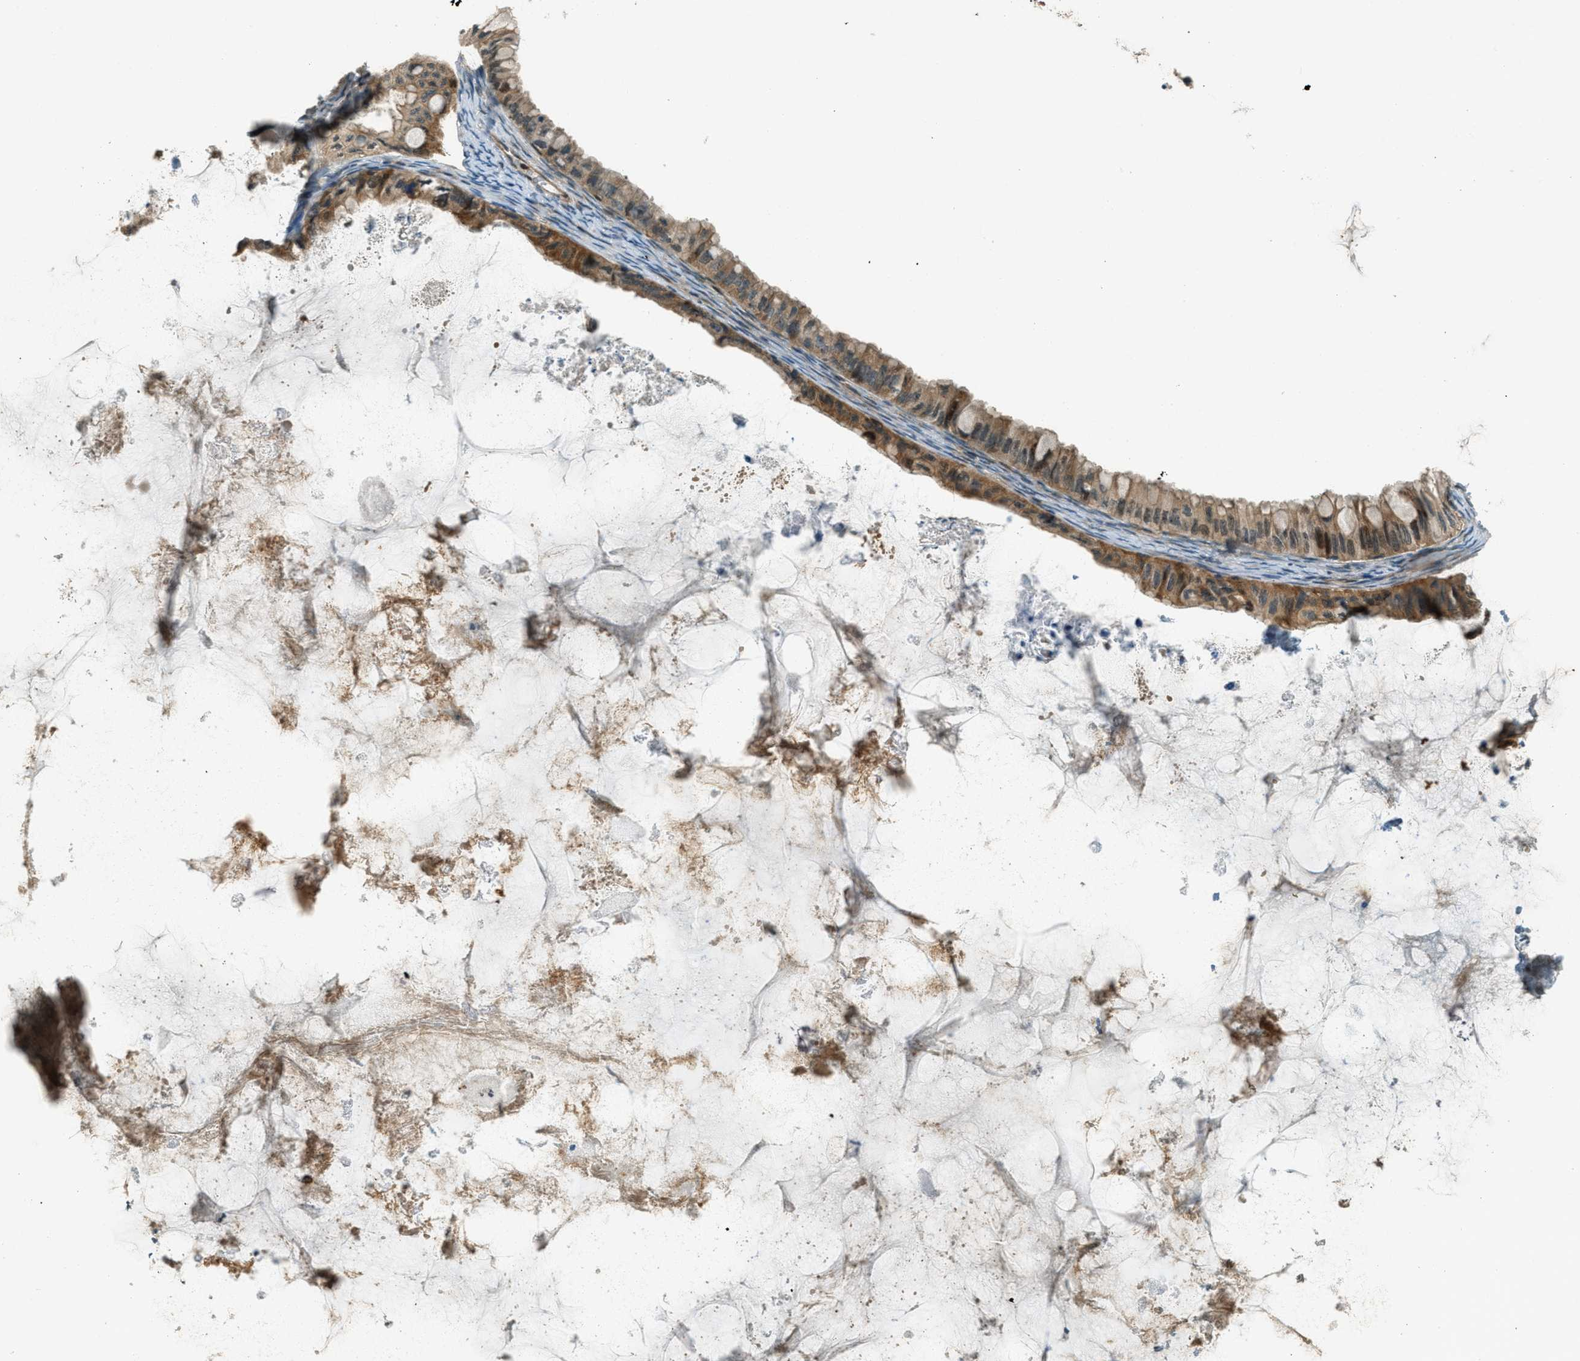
{"staining": {"intensity": "moderate", "quantity": ">75%", "location": "cytoplasmic/membranous"}, "tissue": "ovarian cancer", "cell_type": "Tumor cells", "image_type": "cancer", "snomed": [{"axis": "morphology", "description": "Cystadenocarcinoma, mucinous, NOS"}, {"axis": "topography", "description": "Ovary"}], "caption": "Immunohistochemical staining of human ovarian mucinous cystadenocarcinoma reveals moderate cytoplasmic/membranous protein positivity in approximately >75% of tumor cells.", "gene": "PTPN23", "patient": {"sex": "female", "age": 80}}